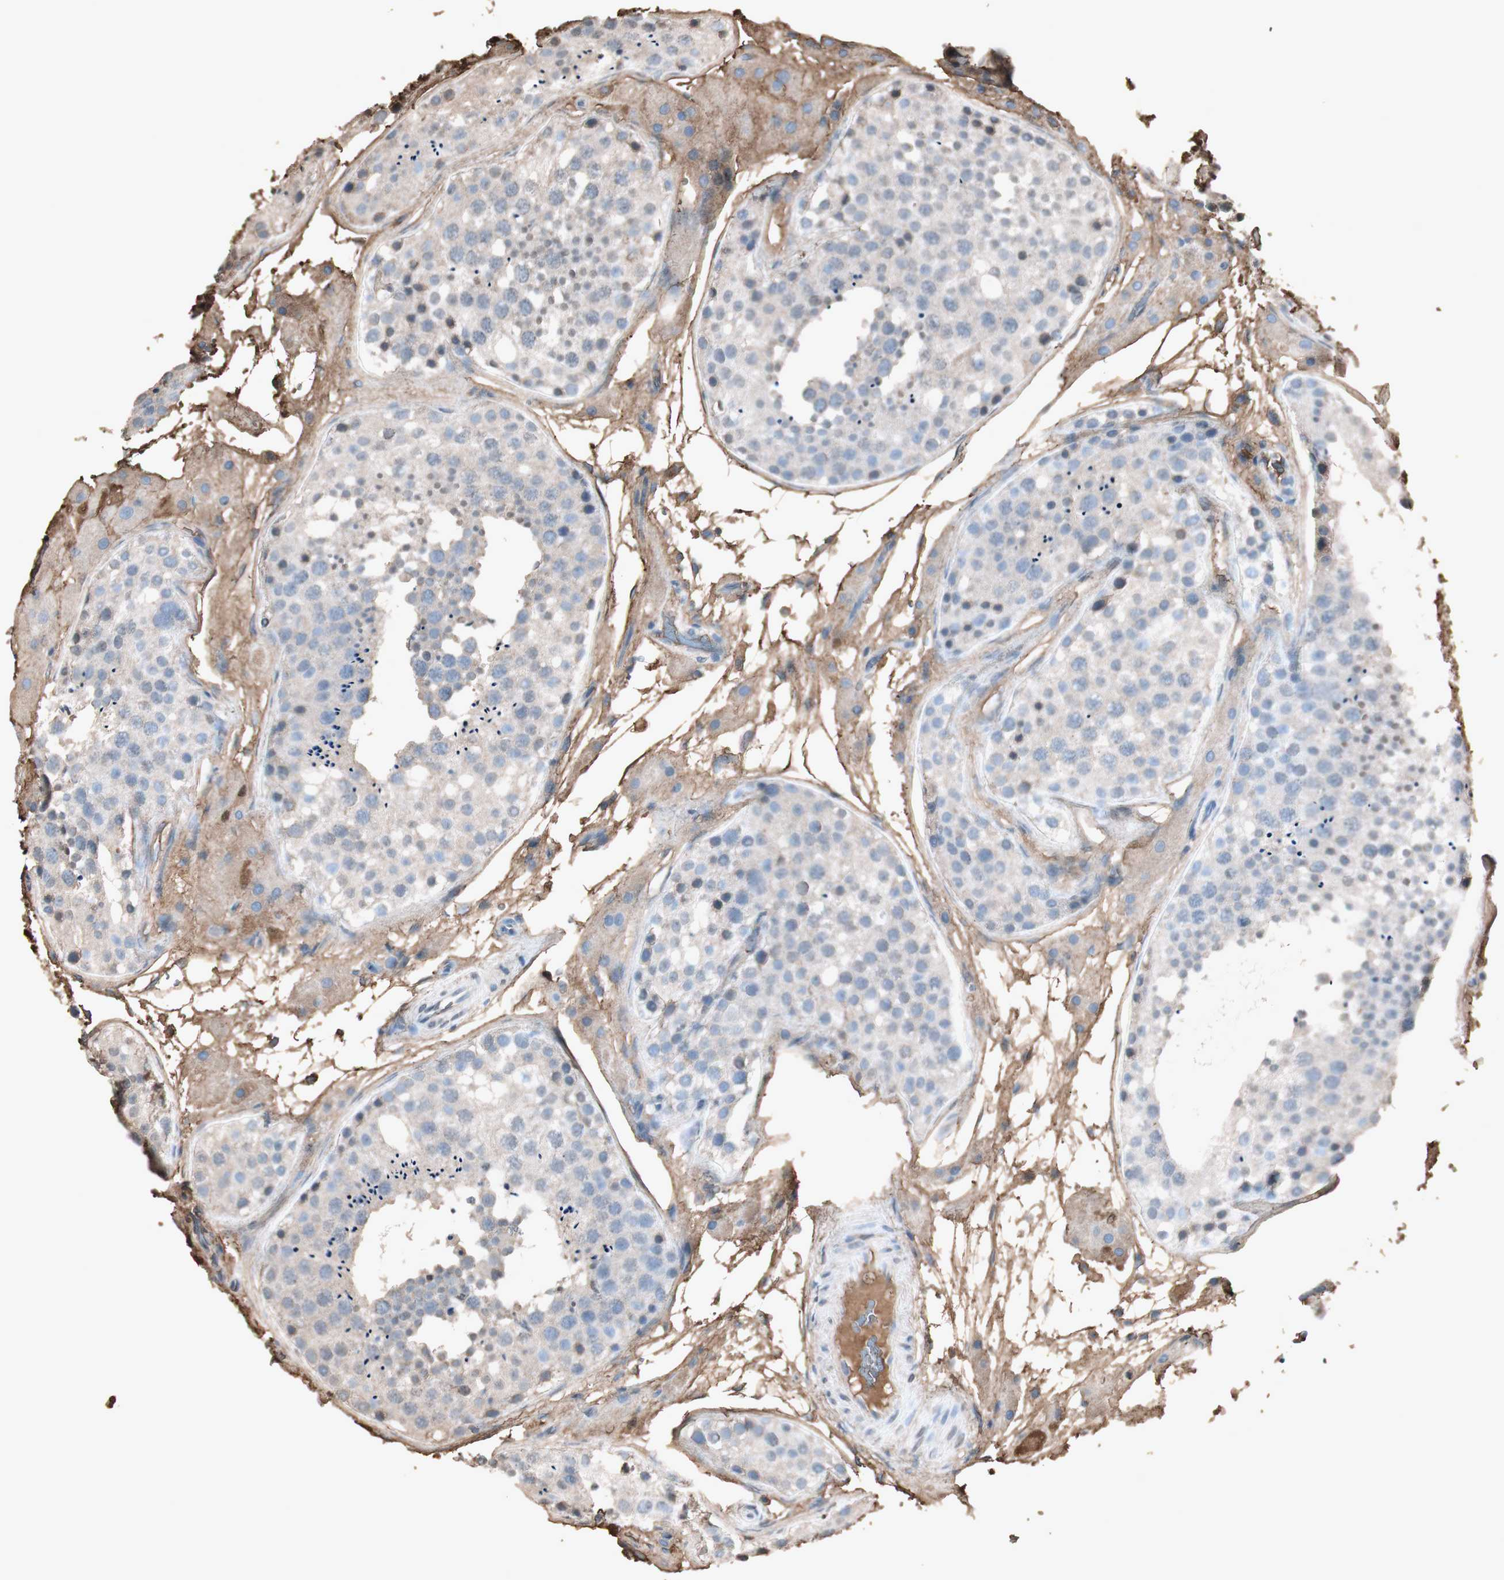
{"staining": {"intensity": "weak", "quantity": "25%-75%", "location": "cytoplasmic/membranous"}, "tissue": "testis", "cell_type": "Cells in seminiferous ducts", "image_type": "normal", "snomed": [{"axis": "morphology", "description": "Normal tissue, NOS"}, {"axis": "topography", "description": "Testis"}], "caption": "This image reveals immunohistochemistry (IHC) staining of unremarkable human testis, with low weak cytoplasmic/membranous positivity in approximately 25%-75% of cells in seminiferous ducts.", "gene": "MMP14", "patient": {"sex": "male", "age": 26}}